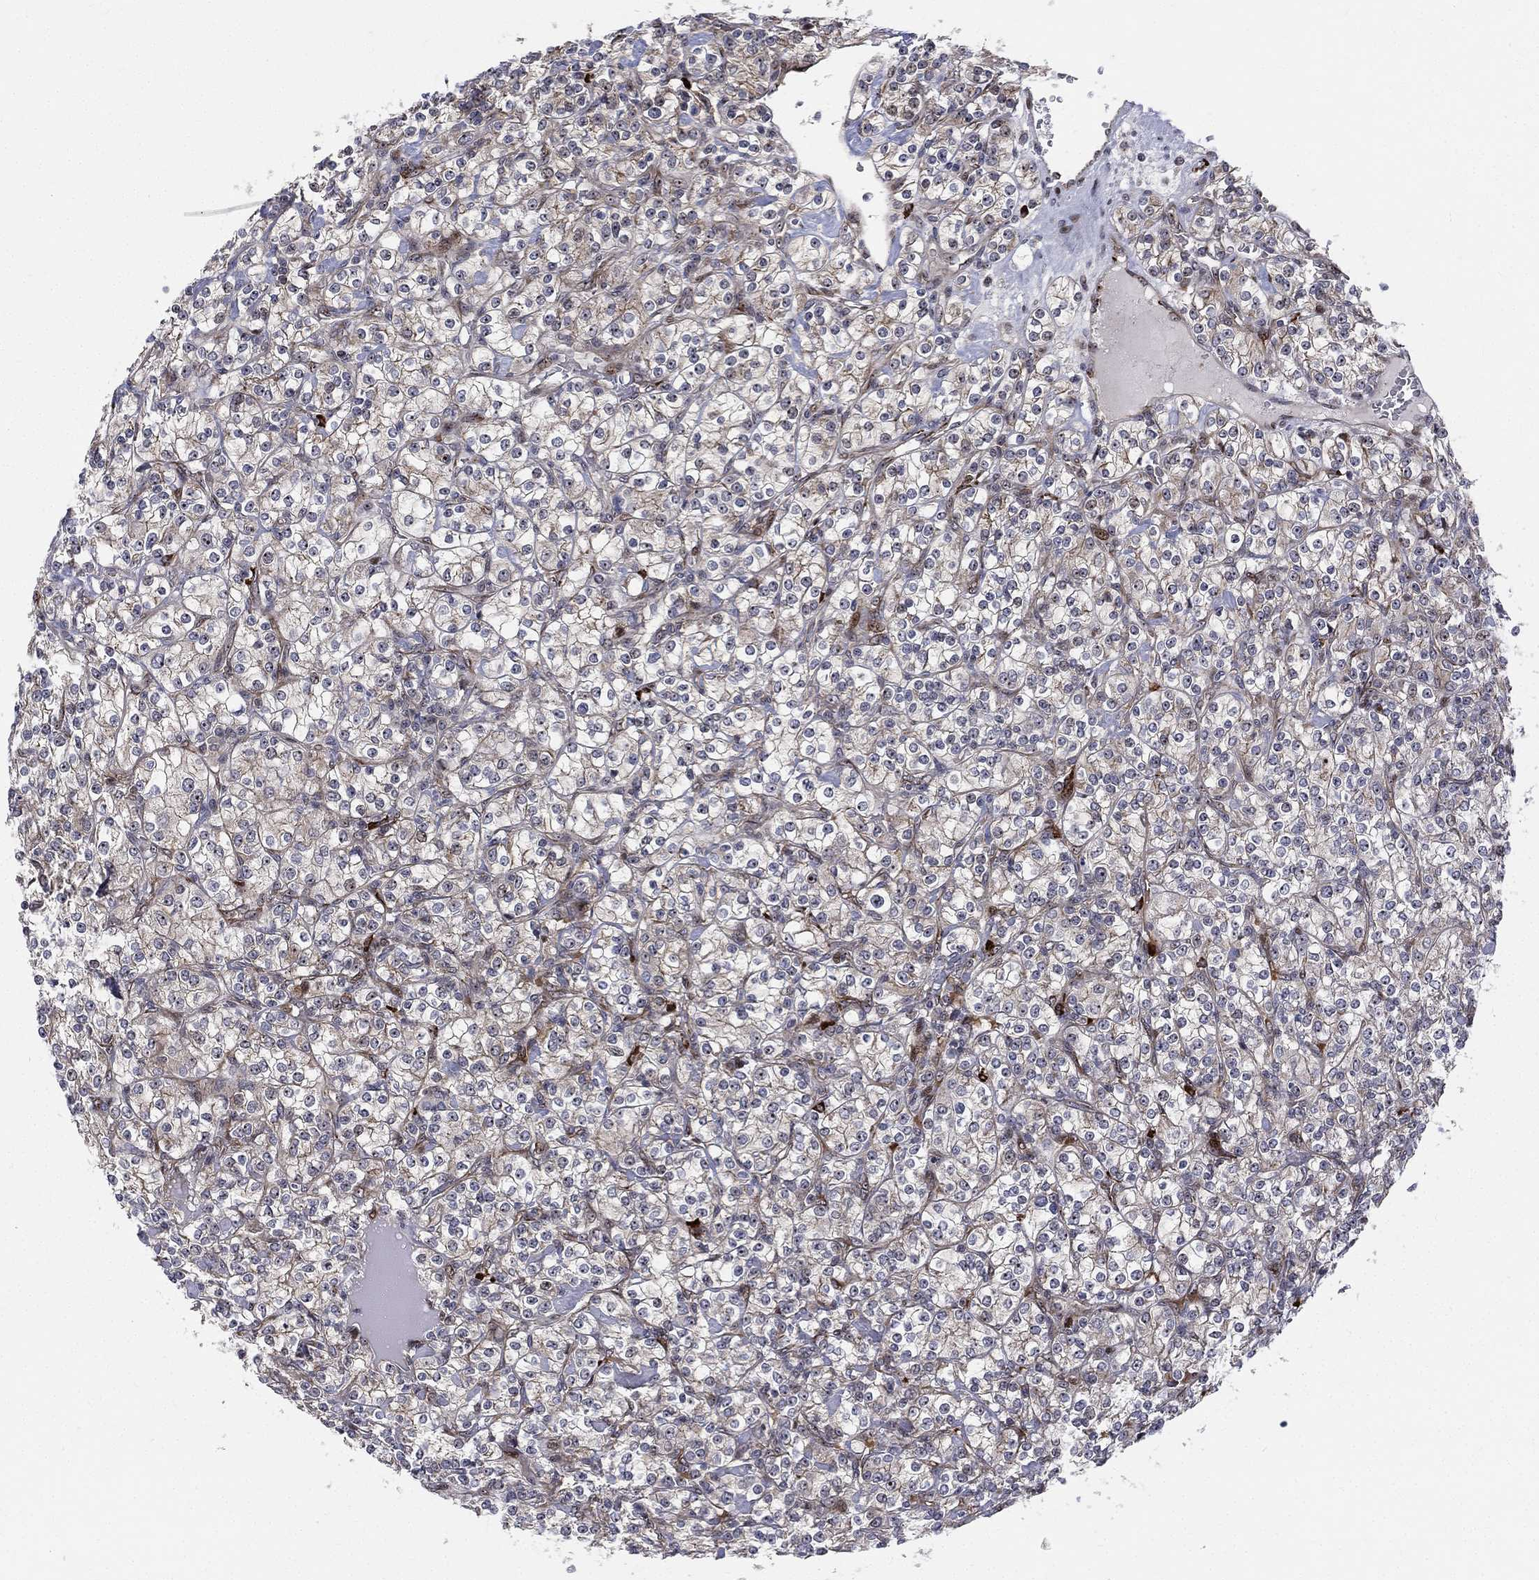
{"staining": {"intensity": "weak", "quantity": "<25%", "location": "cytoplasmic/membranous"}, "tissue": "renal cancer", "cell_type": "Tumor cells", "image_type": "cancer", "snomed": [{"axis": "morphology", "description": "Adenocarcinoma, NOS"}, {"axis": "topography", "description": "Kidney"}], "caption": "This is a image of immunohistochemistry (IHC) staining of adenocarcinoma (renal), which shows no expression in tumor cells.", "gene": "VHL", "patient": {"sex": "male", "age": 77}}